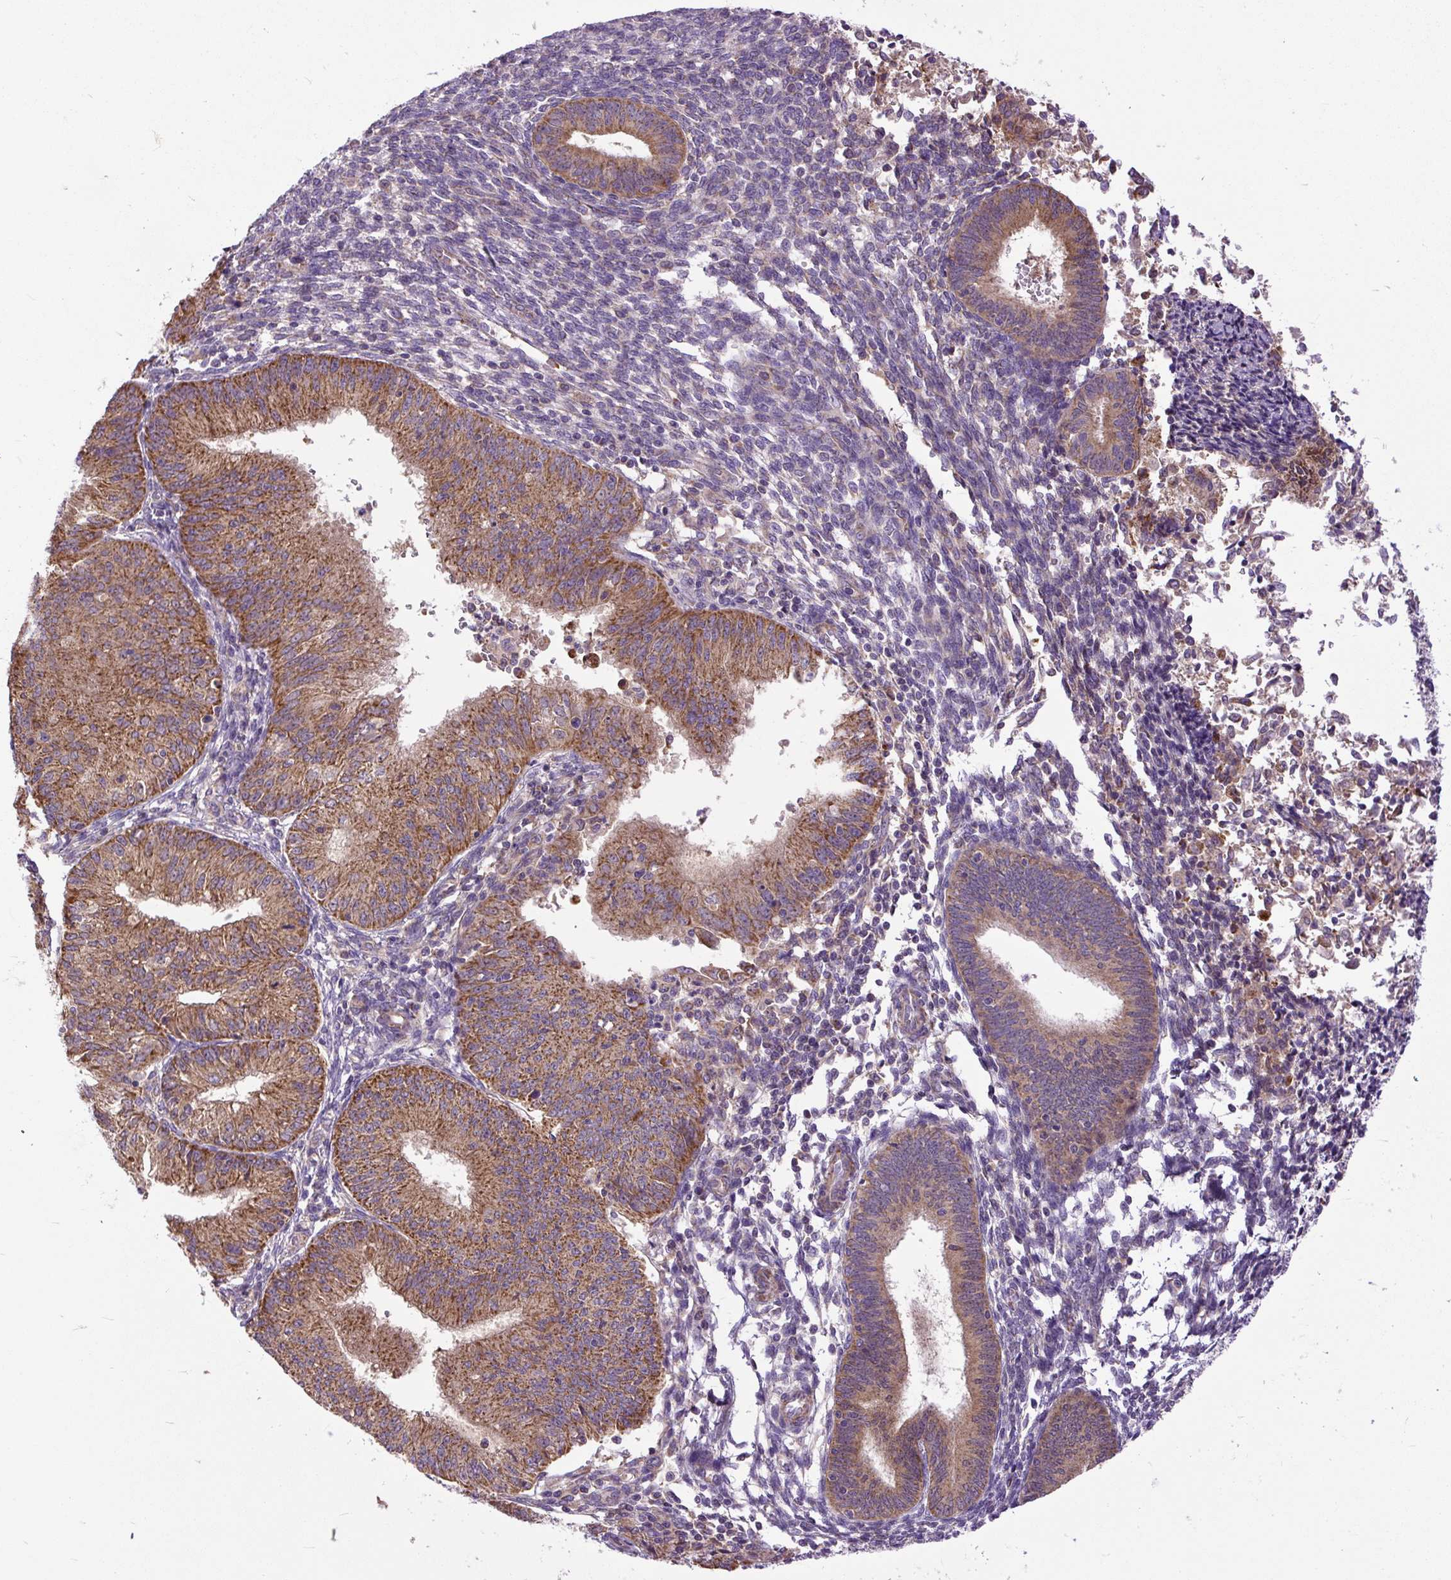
{"staining": {"intensity": "moderate", "quantity": ">75%", "location": "cytoplasmic/membranous"}, "tissue": "endometrial cancer", "cell_type": "Tumor cells", "image_type": "cancer", "snomed": [{"axis": "morphology", "description": "Adenocarcinoma, NOS"}, {"axis": "topography", "description": "Endometrium"}], "caption": "Endometrial cancer tissue demonstrates moderate cytoplasmic/membranous expression in approximately >75% of tumor cells, visualized by immunohistochemistry.", "gene": "TM2D3", "patient": {"sex": "female", "age": 50}}